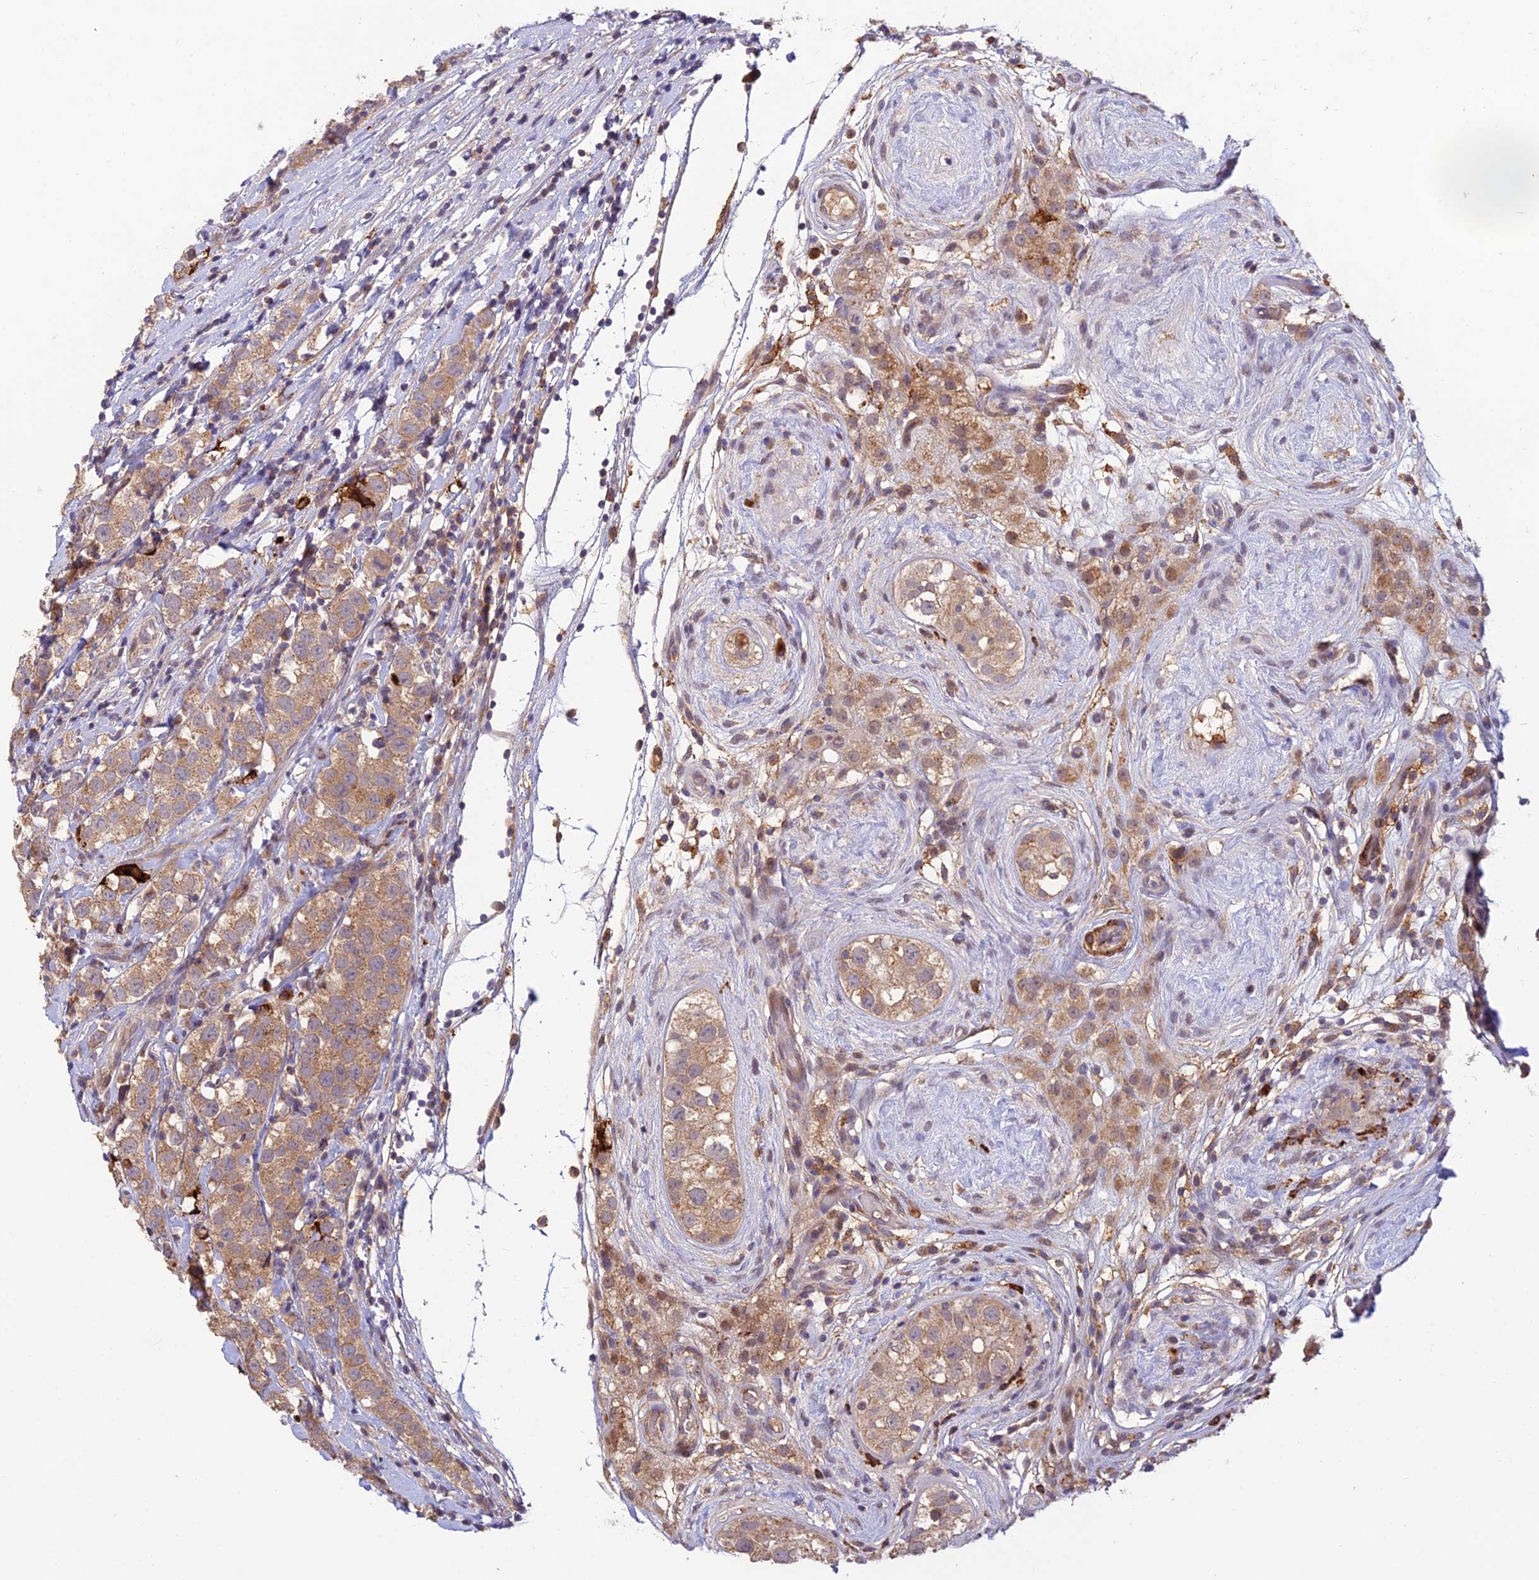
{"staining": {"intensity": "moderate", "quantity": ">75%", "location": "cytoplasmic/membranous"}, "tissue": "testis cancer", "cell_type": "Tumor cells", "image_type": "cancer", "snomed": [{"axis": "morphology", "description": "Seminoma, NOS"}, {"axis": "topography", "description": "Testis"}], "caption": "Protein staining of seminoma (testis) tissue displays moderate cytoplasmic/membranous expression in about >75% of tumor cells. (Stains: DAB (3,3'-diaminobenzidine) in brown, nuclei in blue, Microscopy: brightfield microscopy at high magnification).", "gene": "ASPDH", "patient": {"sex": "male", "age": 34}}